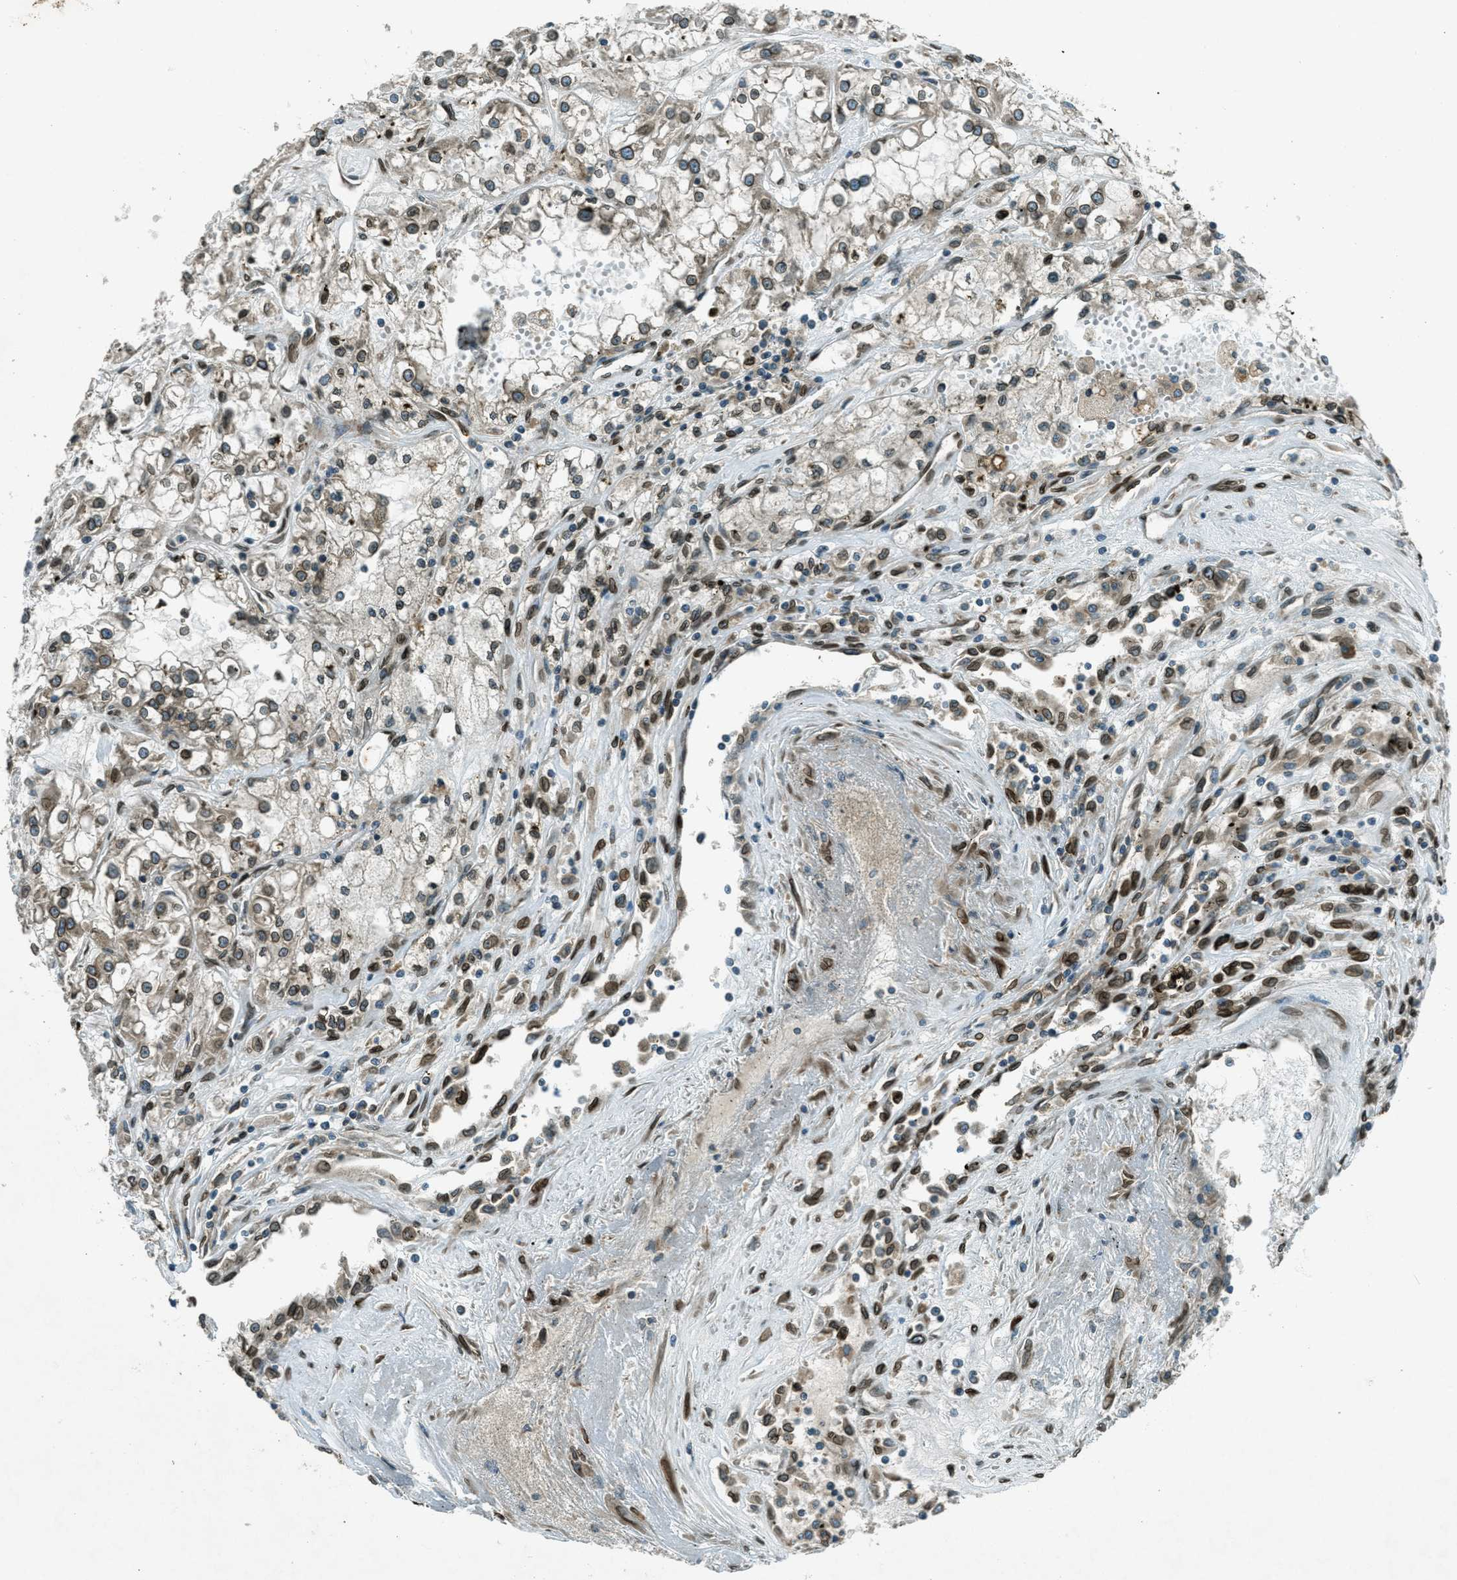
{"staining": {"intensity": "moderate", "quantity": ">75%", "location": "cytoplasmic/membranous,nuclear"}, "tissue": "renal cancer", "cell_type": "Tumor cells", "image_type": "cancer", "snomed": [{"axis": "morphology", "description": "Adenocarcinoma, NOS"}, {"axis": "topography", "description": "Kidney"}], "caption": "Renal adenocarcinoma stained with a brown dye reveals moderate cytoplasmic/membranous and nuclear positive expression in approximately >75% of tumor cells.", "gene": "LEMD2", "patient": {"sex": "female", "age": 52}}